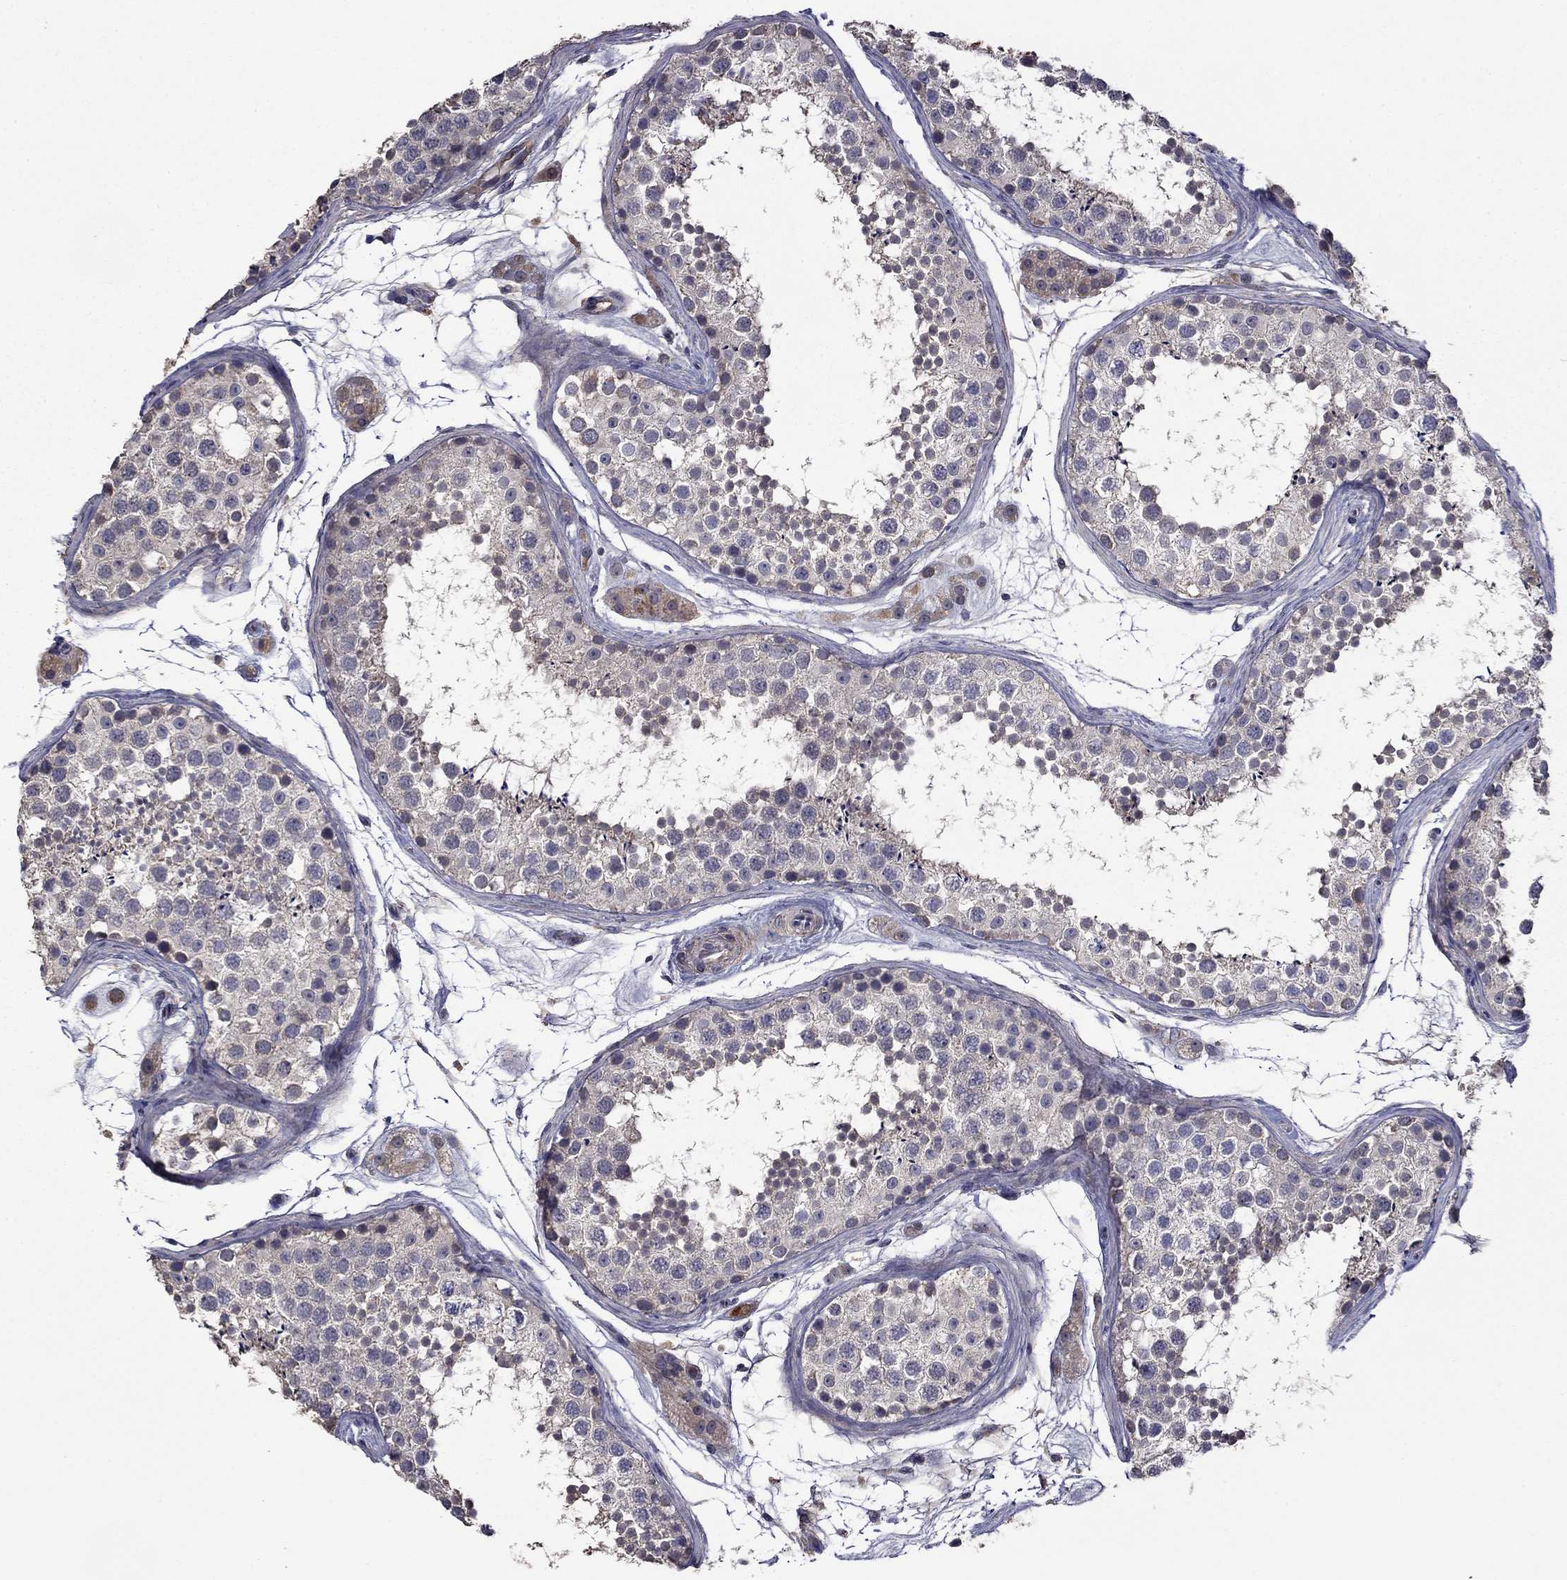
{"staining": {"intensity": "negative", "quantity": "none", "location": "none"}, "tissue": "testis", "cell_type": "Cells in seminiferous ducts", "image_type": "normal", "snomed": [{"axis": "morphology", "description": "Normal tissue, NOS"}, {"axis": "topography", "description": "Testis"}], "caption": "Immunohistochemistry (IHC) of unremarkable testis demonstrates no staining in cells in seminiferous ducts. (Stains: DAB (3,3'-diaminobenzidine) immunohistochemistry (IHC) with hematoxylin counter stain, Microscopy: brightfield microscopy at high magnification).", "gene": "SATB1", "patient": {"sex": "male", "age": 41}}